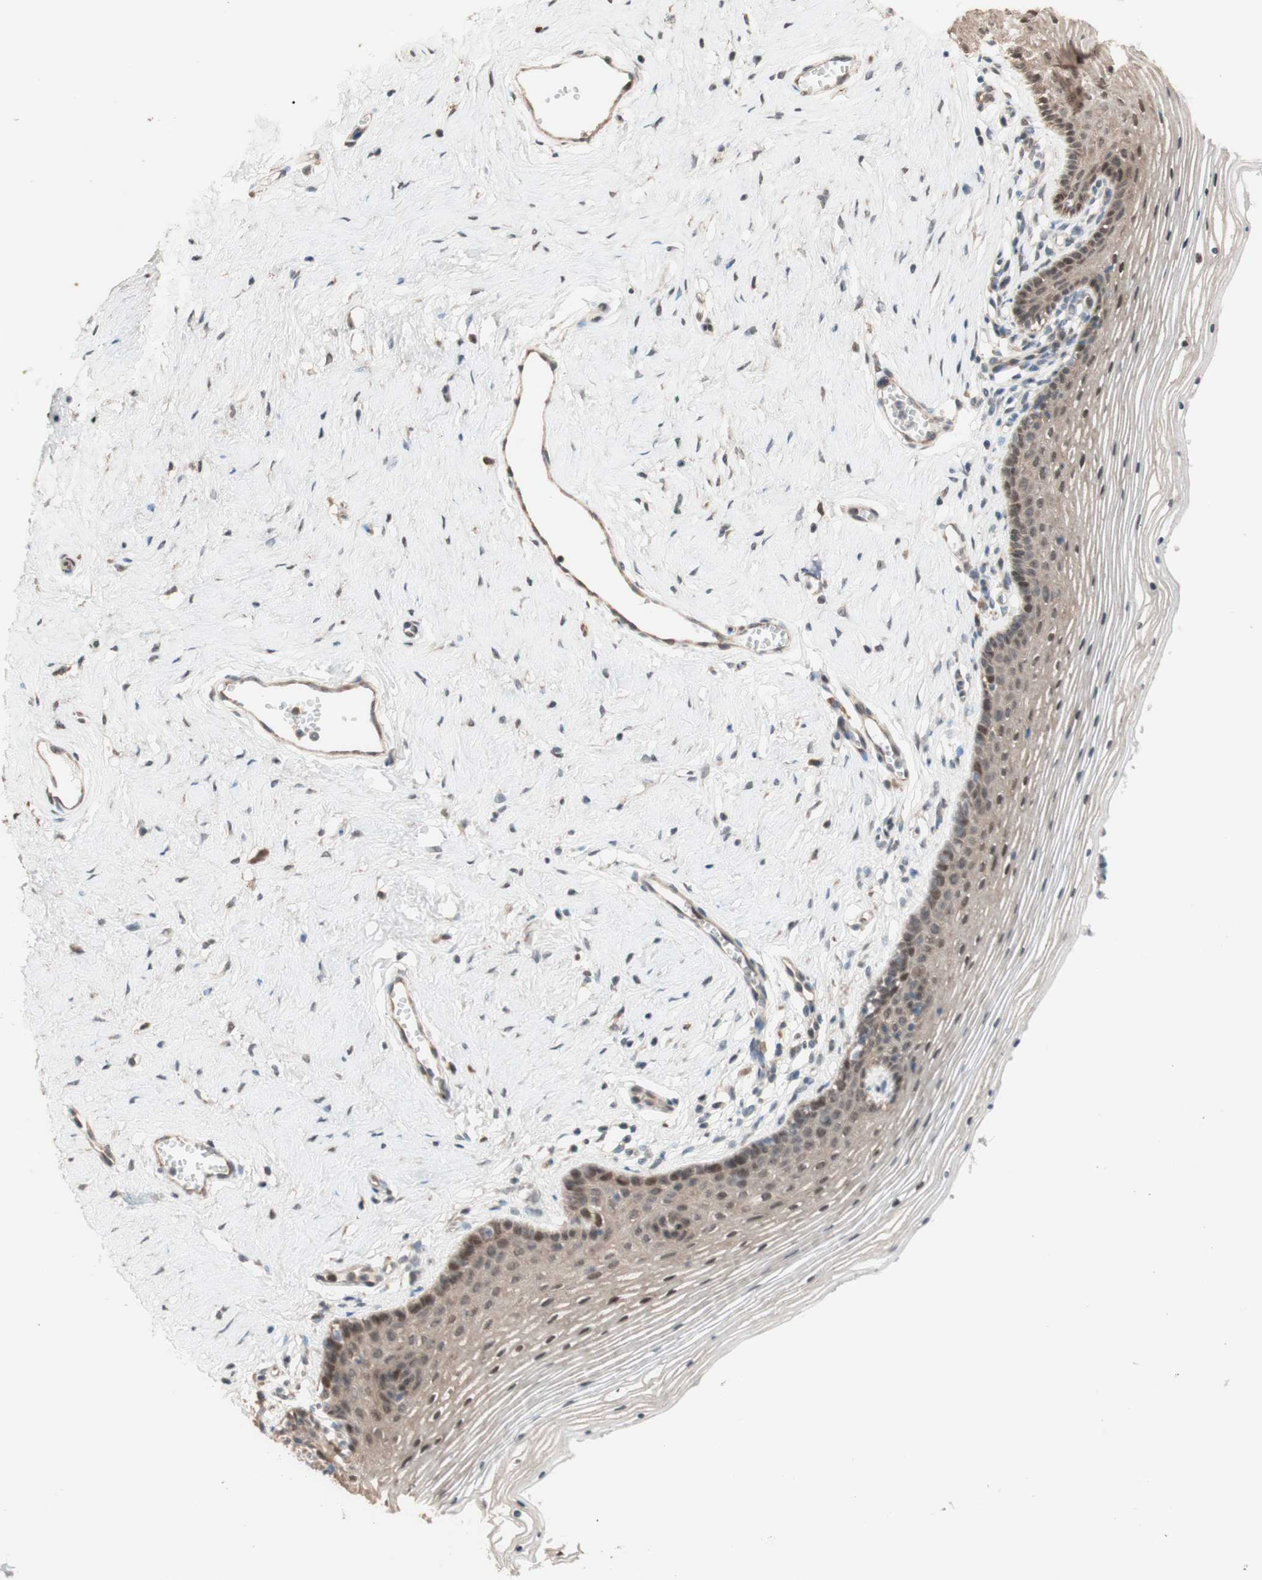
{"staining": {"intensity": "moderate", "quantity": "25%-75%", "location": "cytoplasmic/membranous,nuclear"}, "tissue": "vagina", "cell_type": "Squamous epithelial cells", "image_type": "normal", "snomed": [{"axis": "morphology", "description": "Normal tissue, NOS"}, {"axis": "topography", "description": "Vagina"}], "caption": "The immunohistochemical stain labels moderate cytoplasmic/membranous,nuclear staining in squamous epithelial cells of unremarkable vagina.", "gene": "CCNC", "patient": {"sex": "female", "age": 32}}